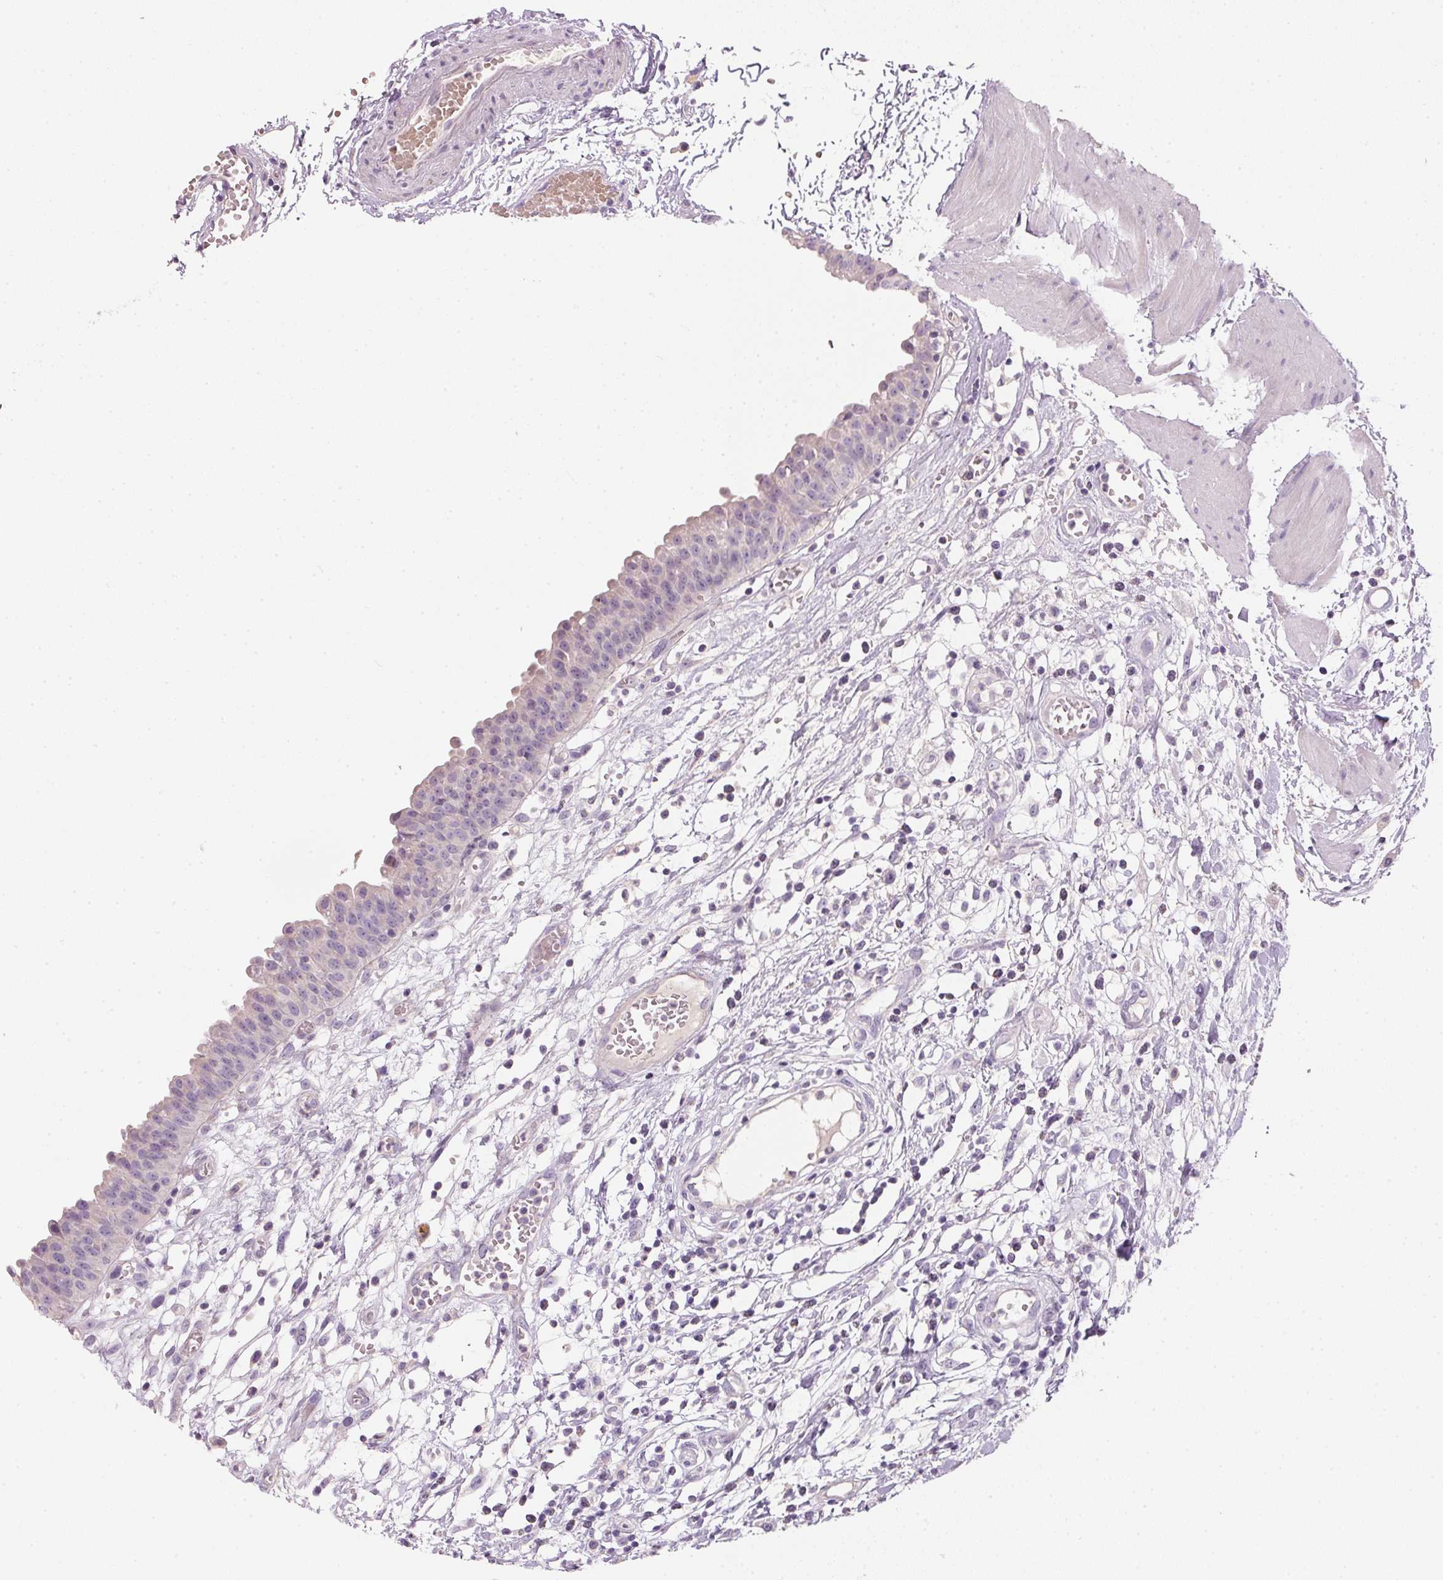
{"staining": {"intensity": "negative", "quantity": "none", "location": "none"}, "tissue": "urinary bladder", "cell_type": "Urothelial cells", "image_type": "normal", "snomed": [{"axis": "morphology", "description": "Normal tissue, NOS"}, {"axis": "topography", "description": "Urinary bladder"}], "caption": "Micrograph shows no significant protein positivity in urothelial cells of benign urinary bladder.", "gene": "HSD17B1", "patient": {"sex": "male", "age": 64}}